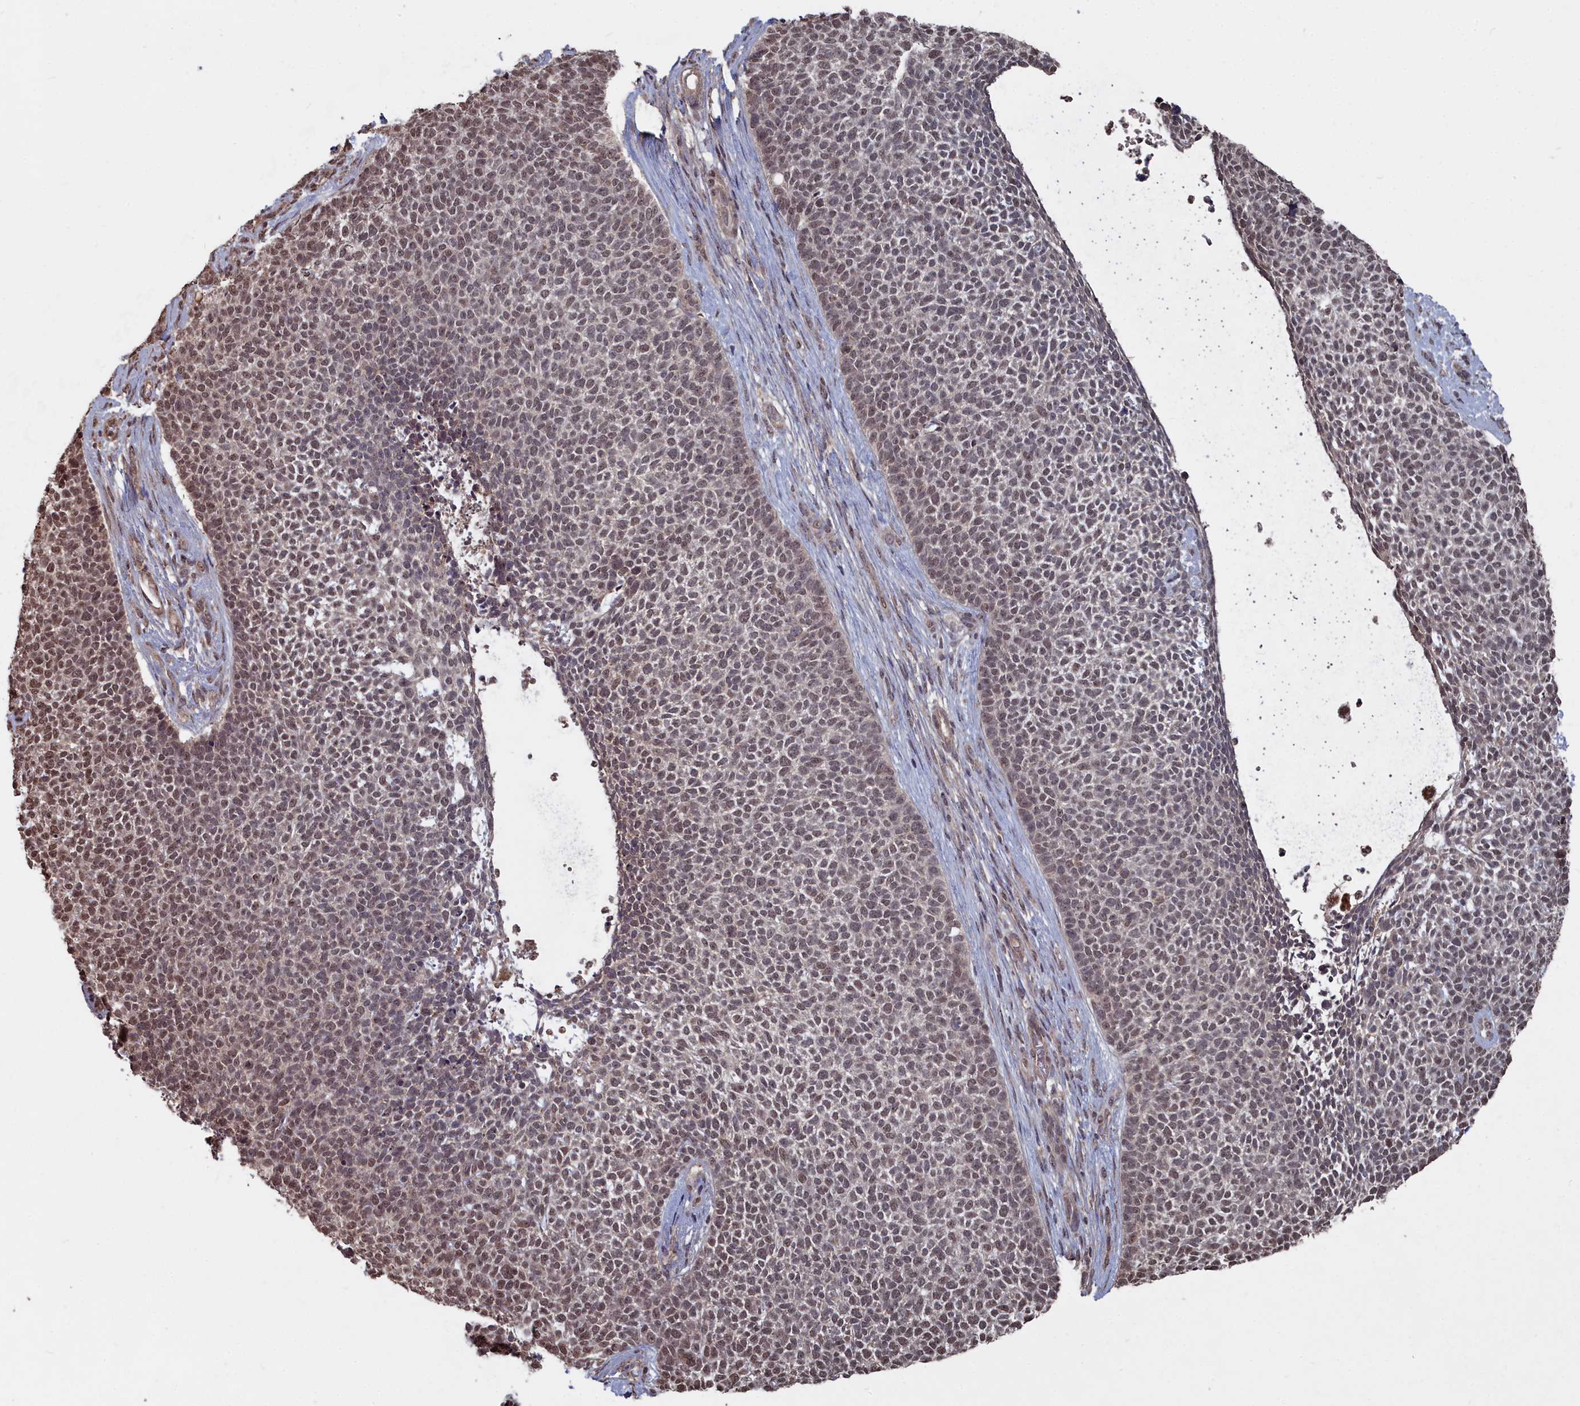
{"staining": {"intensity": "moderate", "quantity": ">75%", "location": "nuclear"}, "tissue": "skin cancer", "cell_type": "Tumor cells", "image_type": "cancer", "snomed": [{"axis": "morphology", "description": "Basal cell carcinoma"}, {"axis": "topography", "description": "Skin"}], "caption": "The histopathology image exhibits immunohistochemical staining of skin cancer. There is moderate nuclear staining is identified in about >75% of tumor cells.", "gene": "CCNP", "patient": {"sex": "female", "age": 84}}